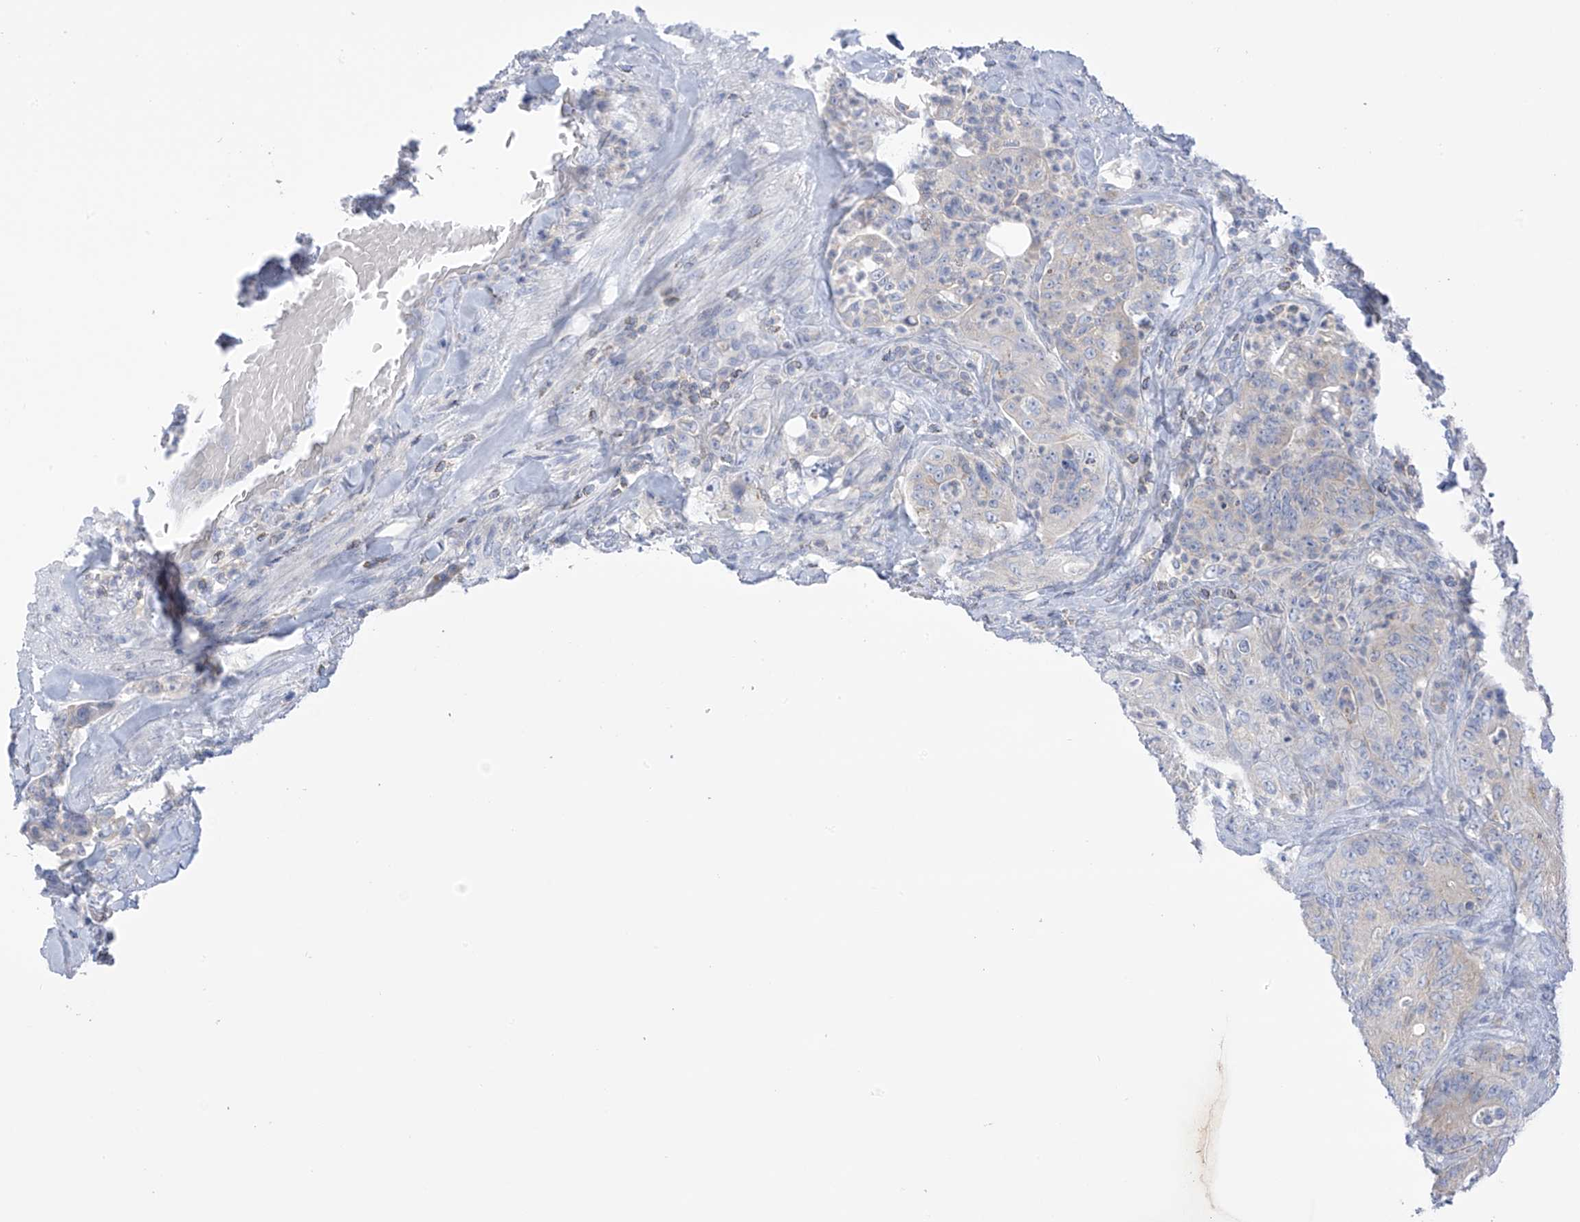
{"staining": {"intensity": "negative", "quantity": "none", "location": "none"}, "tissue": "colorectal cancer", "cell_type": "Tumor cells", "image_type": "cancer", "snomed": [{"axis": "morphology", "description": "Normal tissue, NOS"}, {"axis": "topography", "description": "Colon"}], "caption": "DAB immunohistochemical staining of colorectal cancer displays no significant expression in tumor cells. (DAB immunohistochemistry (IHC) visualized using brightfield microscopy, high magnification).", "gene": "SLC6A12", "patient": {"sex": "female", "age": 82}}